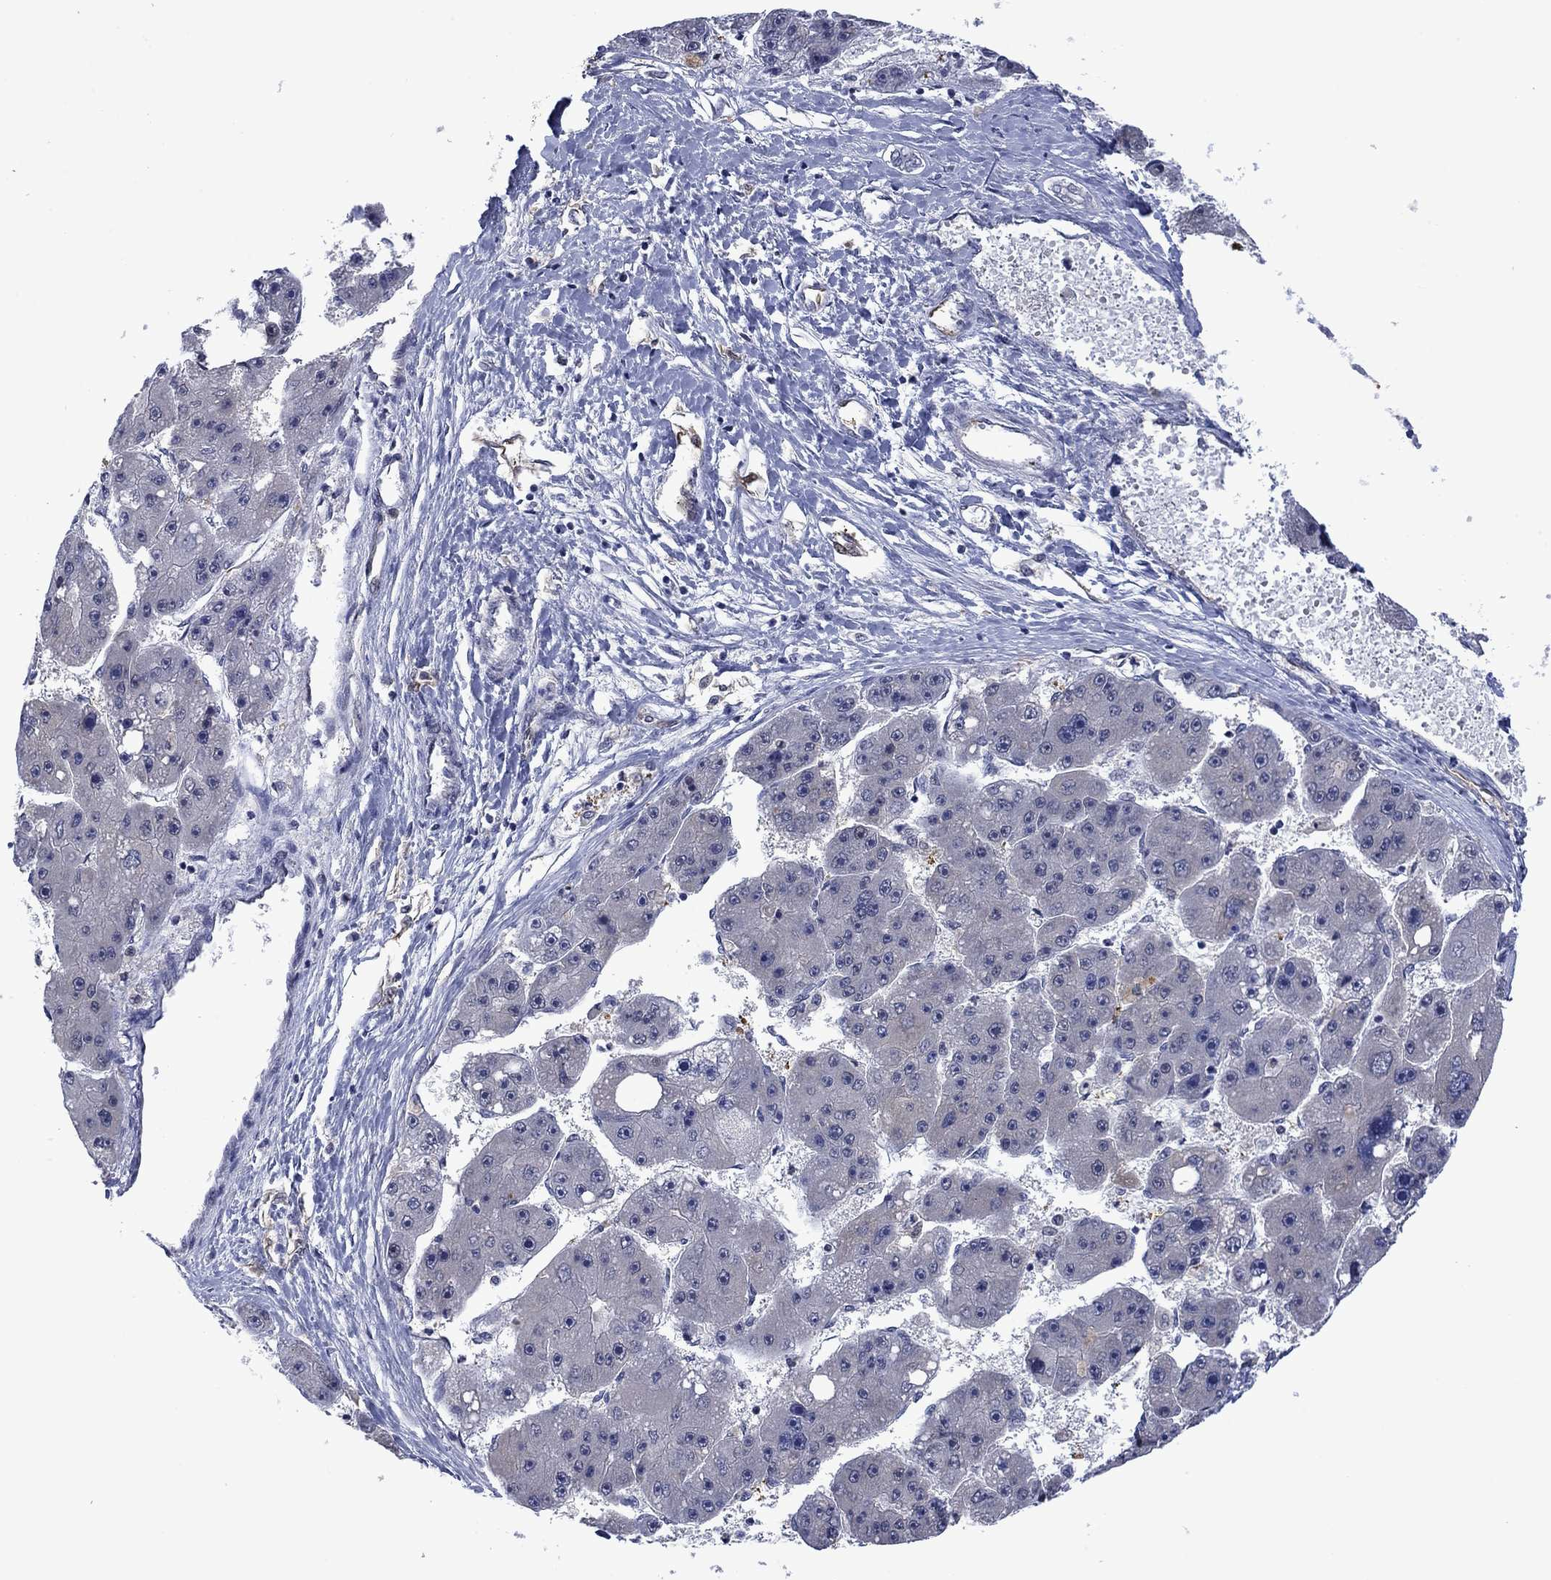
{"staining": {"intensity": "negative", "quantity": "none", "location": "none"}, "tissue": "liver cancer", "cell_type": "Tumor cells", "image_type": "cancer", "snomed": [{"axis": "morphology", "description": "Carcinoma, Hepatocellular, NOS"}, {"axis": "topography", "description": "Liver"}], "caption": "Immunohistochemistry photomicrograph of human liver cancer stained for a protein (brown), which displays no expression in tumor cells.", "gene": "AGL", "patient": {"sex": "female", "age": 61}}